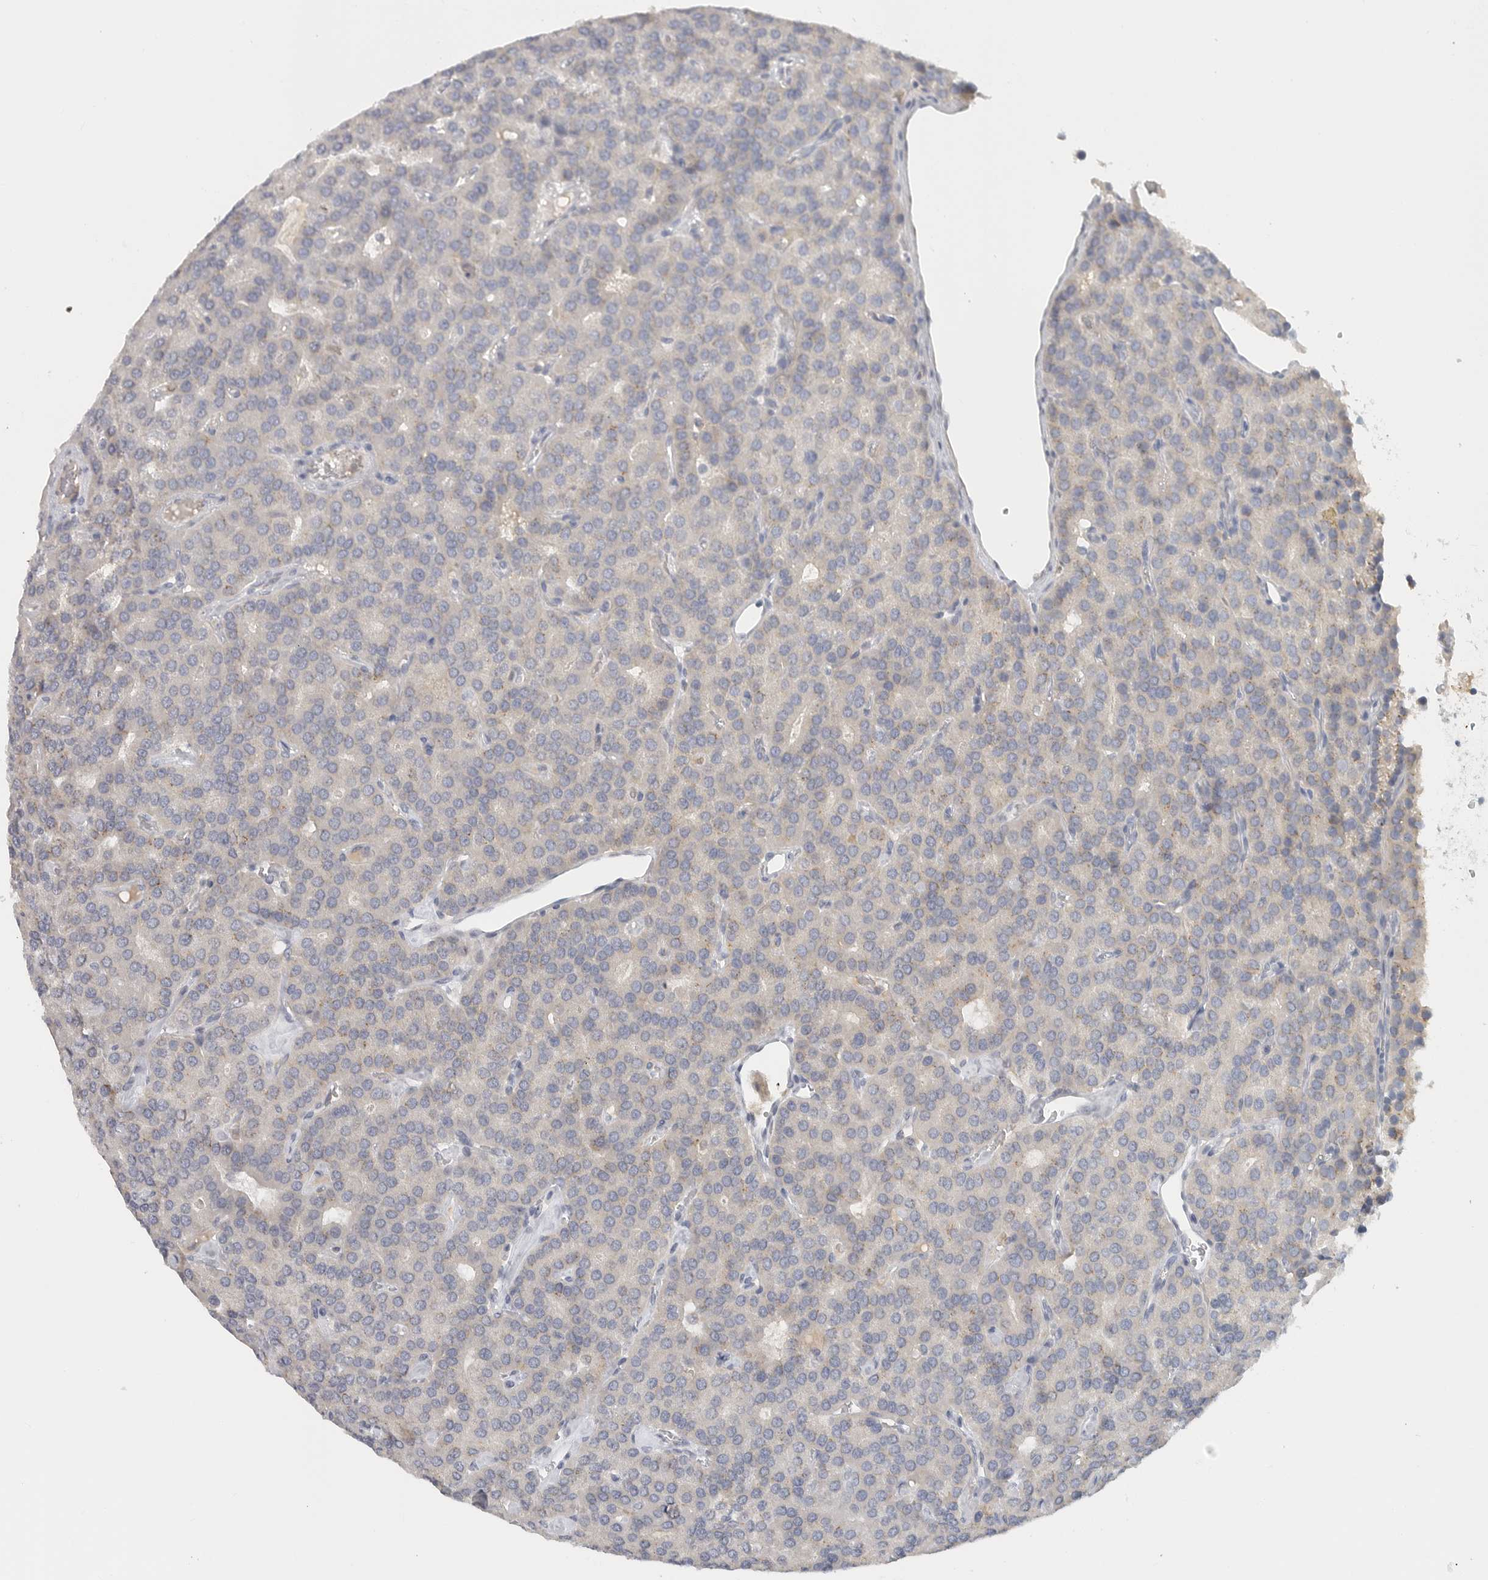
{"staining": {"intensity": "weak", "quantity": "25%-75%", "location": "cytoplasmic/membranous"}, "tissue": "parathyroid gland", "cell_type": "Glandular cells", "image_type": "normal", "snomed": [{"axis": "morphology", "description": "Normal tissue, NOS"}, {"axis": "morphology", "description": "Adenoma, NOS"}, {"axis": "topography", "description": "Parathyroid gland"}], "caption": "This photomicrograph exhibits IHC staining of unremarkable human parathyroid gland, with low weak cytoplasmic/membranous expression in approximately 25%-75% of glandular cells.", "gene": "PAM", "patient": {"sex": "female", "age": 86}}